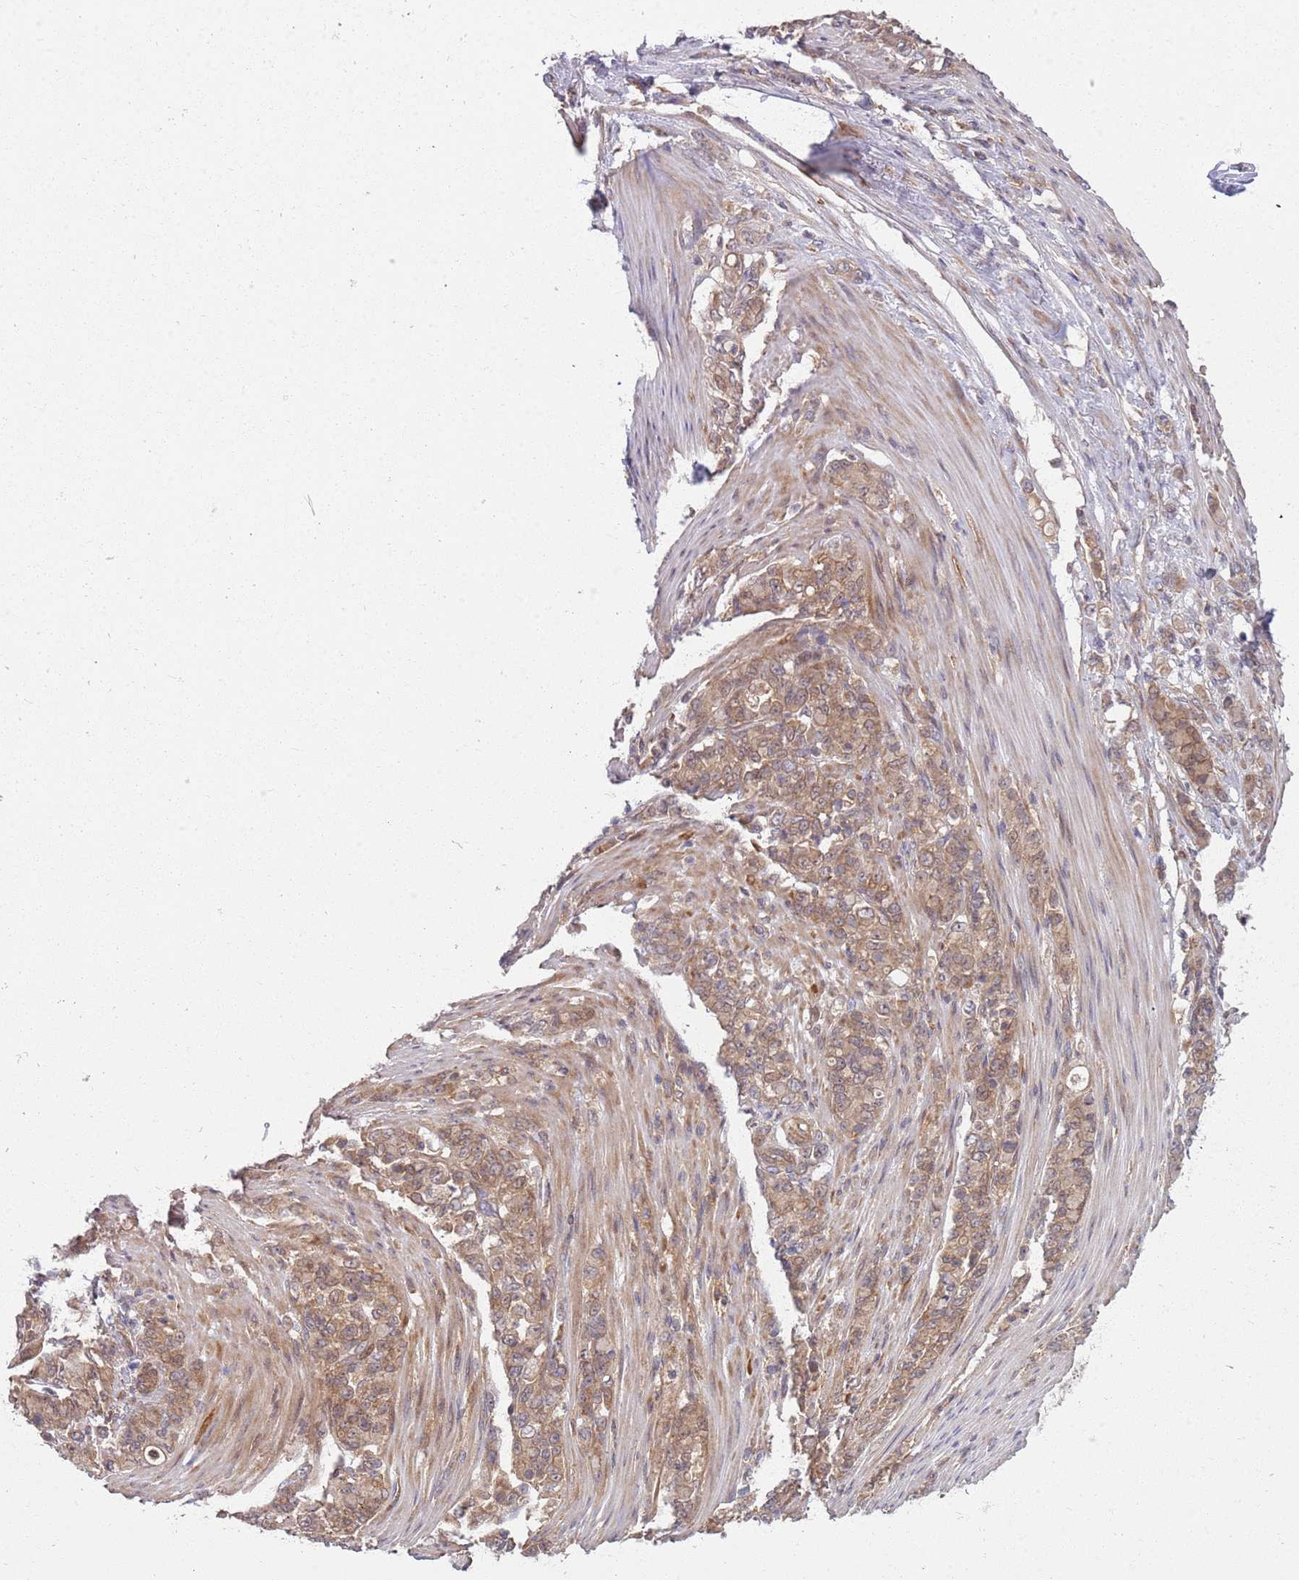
{"staining": {"intensity": "moderate", "quantity": ">75%", "location": "cytoplasmic/membranous,nuclear"}, "tissue": "stomach cancer", "cell_type": "Tumor cells", "image_type": "cancer", "snomed": [{"axis": "morphology", "description": "Normal tissue, NOS"}, {"axis": "morphology", "description": "Adenocarcinoma, NOS"}, {"axis": "topography", "description": "Stomach"}], "caption": "Moderate cytoplasmic/membranous and nuclear protein positivity is seen in approximately >75% of tumor cells in adenocarcinoma (stomach). The staining was performed using DAB (3,3'-diaminobenzidine) to visualize the protein expression in brown, while the nuclei were stained in blue with hematoxylin (Magnification: 20x).", "gene": "GGA1", "patient": {"sex": "female", "age": 79}}